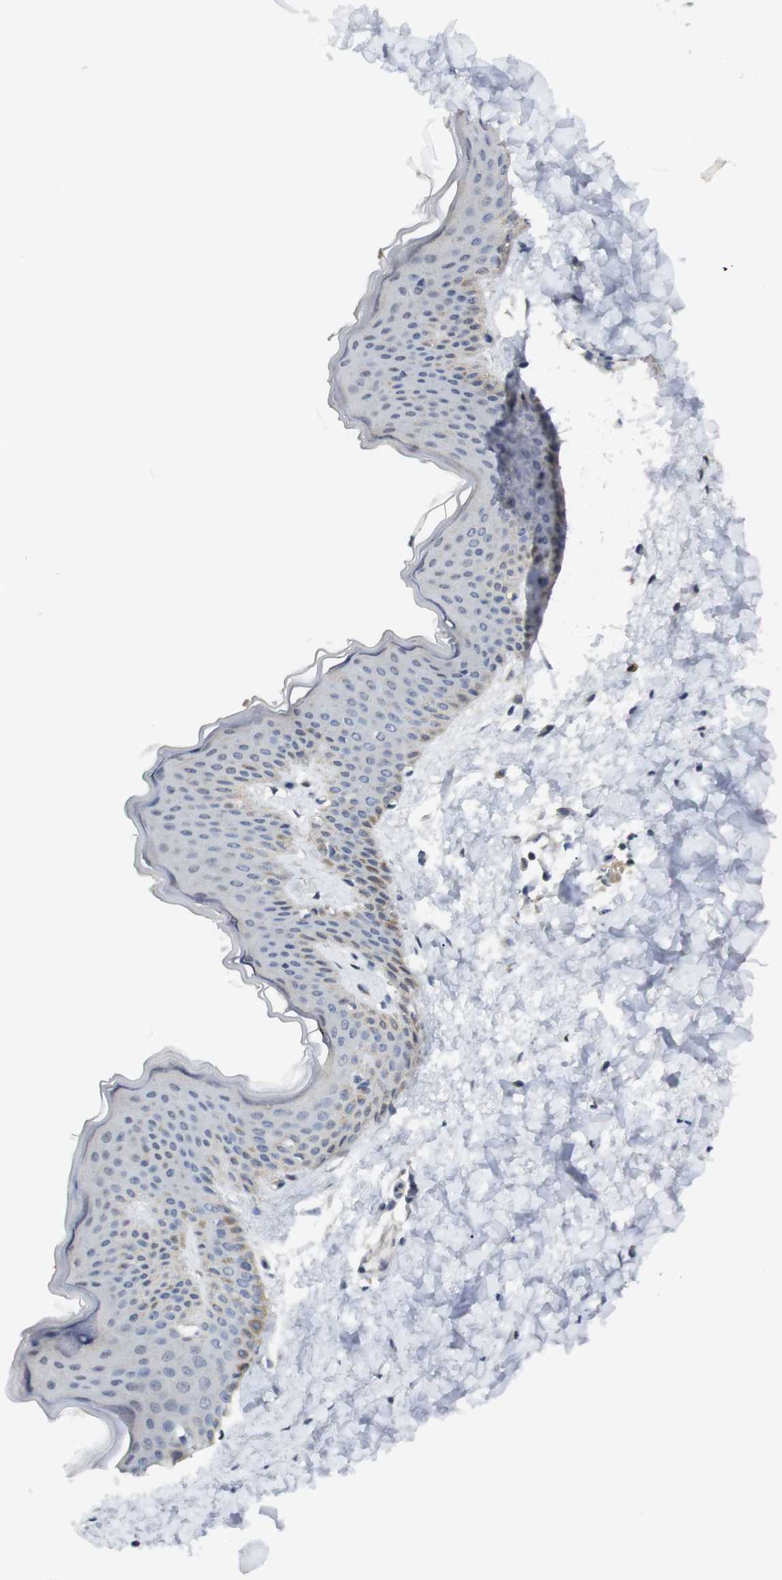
{"staining": {"intensity": "negative", "quantity": "none", "location": "none"}, "tissue": "skin", "cell_type": "Fibroblasts", "image_type": "normal", "snomed": [{"axis": "morphology", "description": "Normal tissue, NOS"}, {"axis": "topography", "description": "Skin"}], "caption": "Skin stained for a protein using IHC reveals no expression fibroblasts.", "gene": "FNTA", "patient": {"sex": "female", "age": 17}}